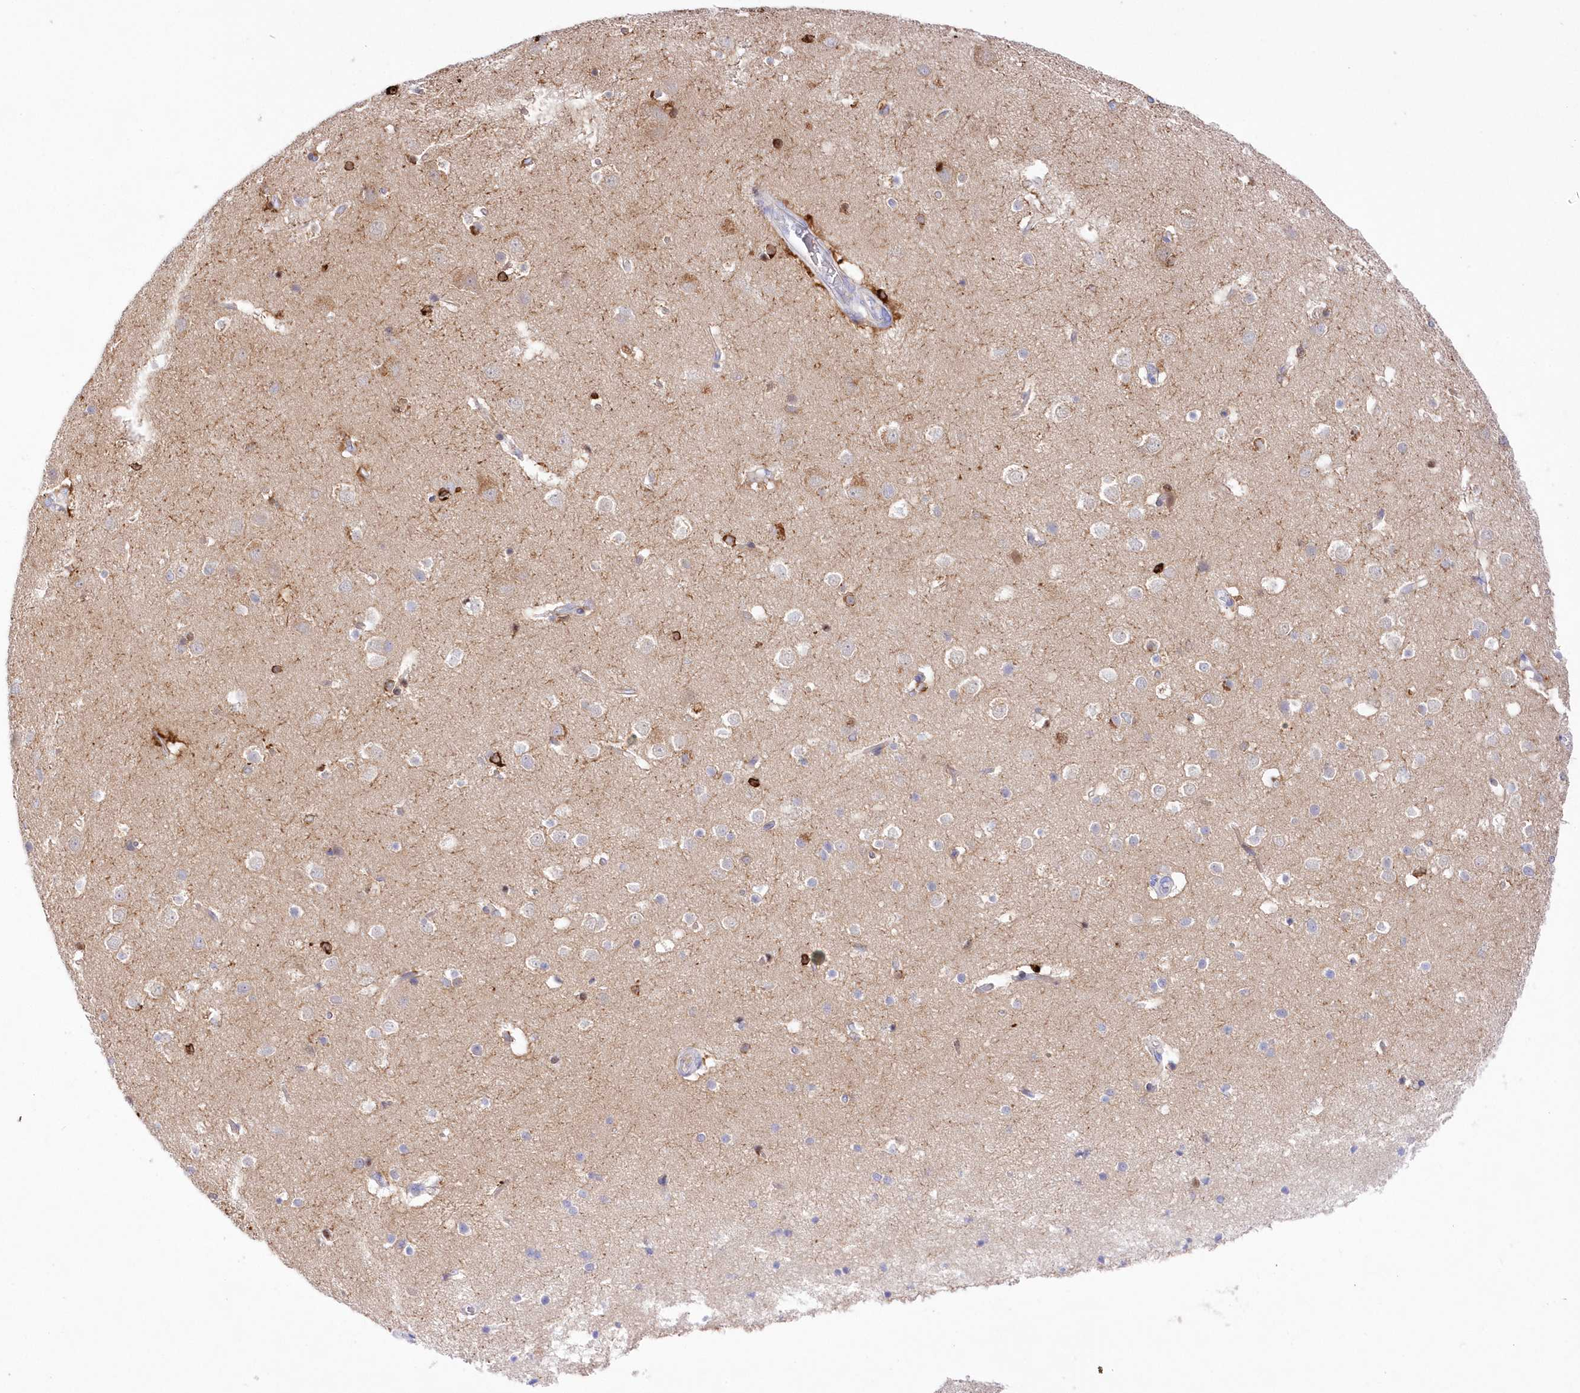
{"staining": {"intensity": "negative", "quantity": "none", "location": "none"}, "tissue": "cerebral cortex", "cell_type": "Endothelial cells", "image_type": "normal", "snomed": [{"axis": "morphology", "description": "Normal tissue, NOS"}, {"axis": "topography", "description": "Cerebral cortex"}], "caption": "IHC image of unremarkable cerebral cortex stained for a protein (brown), which shows no staining in endothelial cells.", "gene": "DNAJC19", "patient": {"sex": "male", "age": 54}}